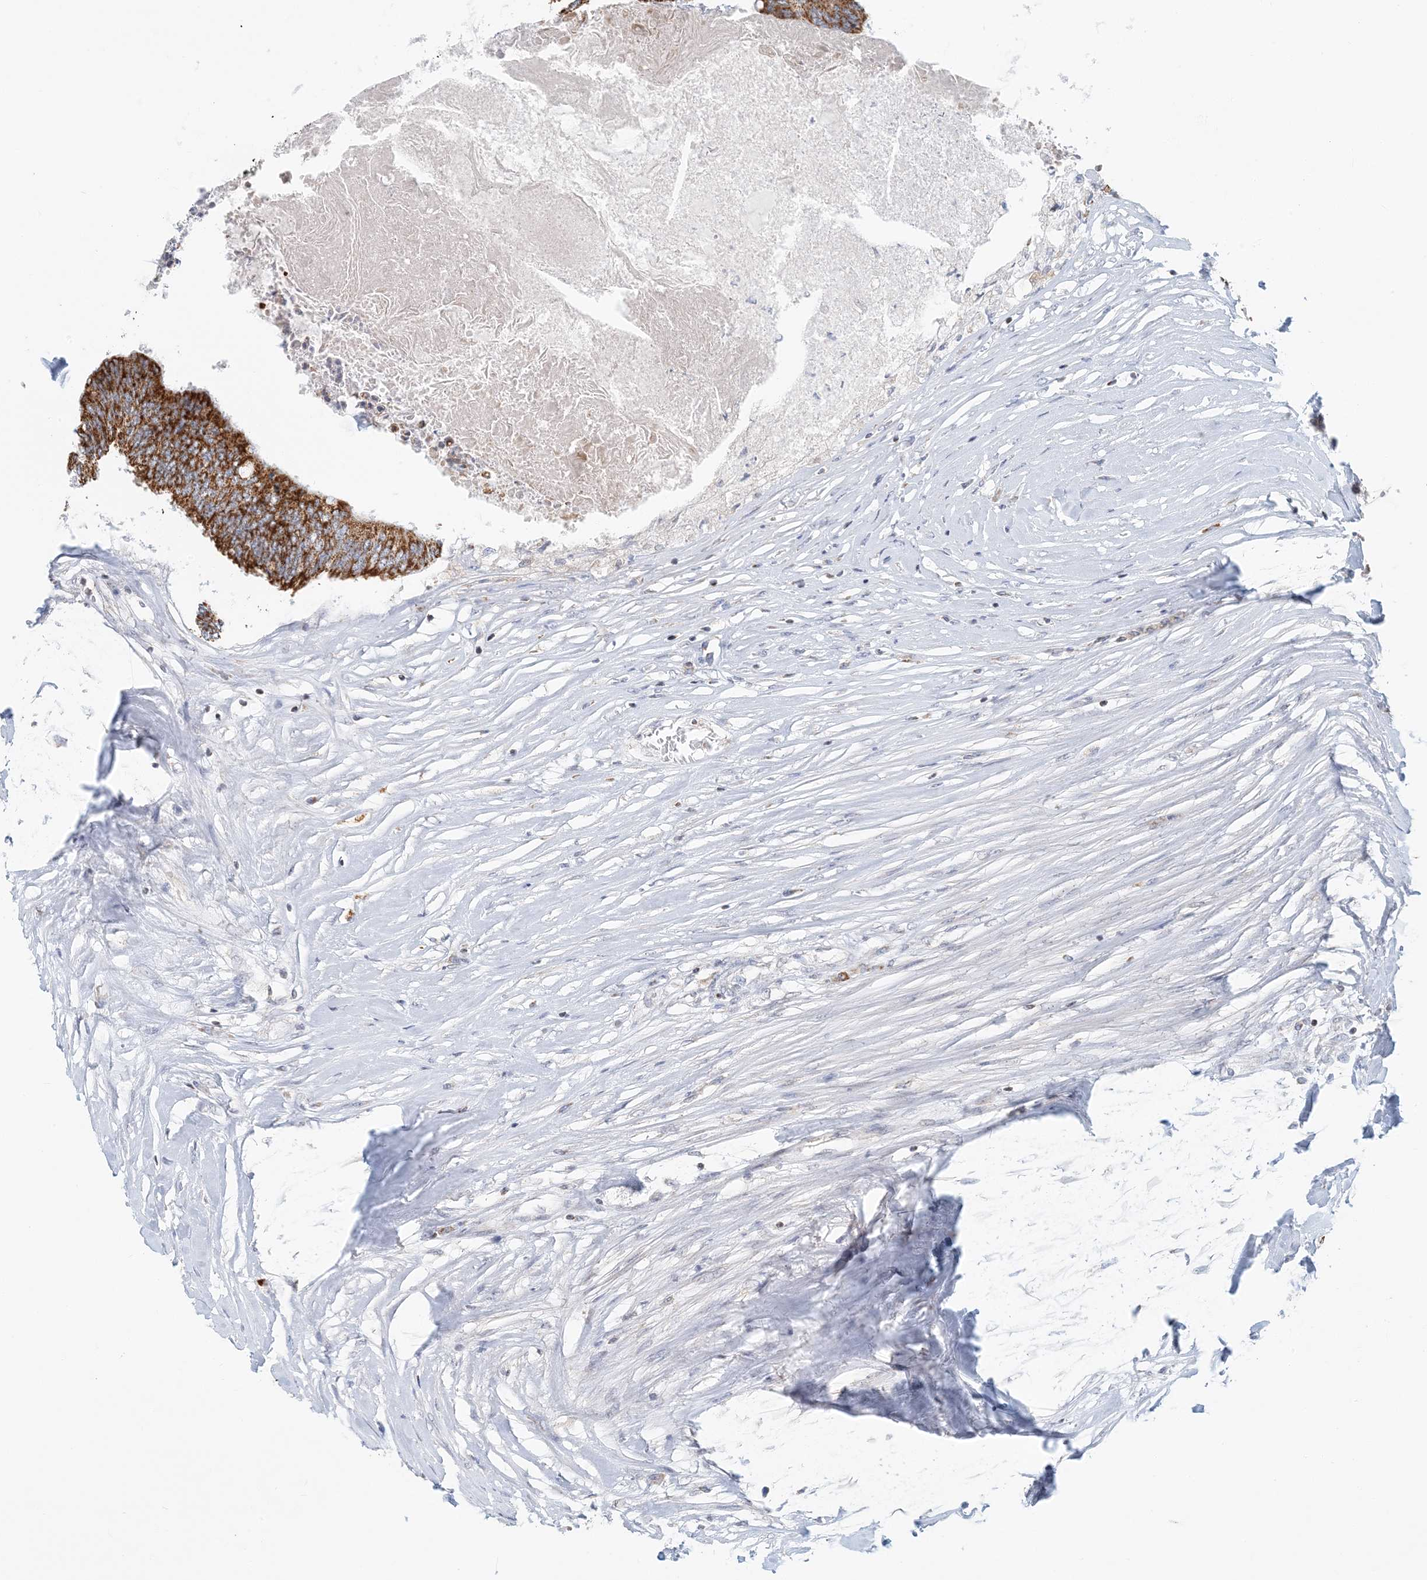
{"staining": {"intensity": "strong", "quantity": ">75%", "location": "cytoplasmic/membranous"}, "tissue": "colorectal cancer", "cell_type": "Tumor cells", "image_type": "cancer", "snomed": [{"axis": "morphology", "description": "Adenocarcinoma, NOS"}, {"axis": "topography", "description": "Rectum"}], "caption": "Strong cytoplasmic/membranous staining for a protein is seen in approximately >75% of tumor cells of colorectal adenocarcinoma using immunohistochemistry (IHC).", "gene": "BDH1", "patient": {"sex": "male", "age": 63}}